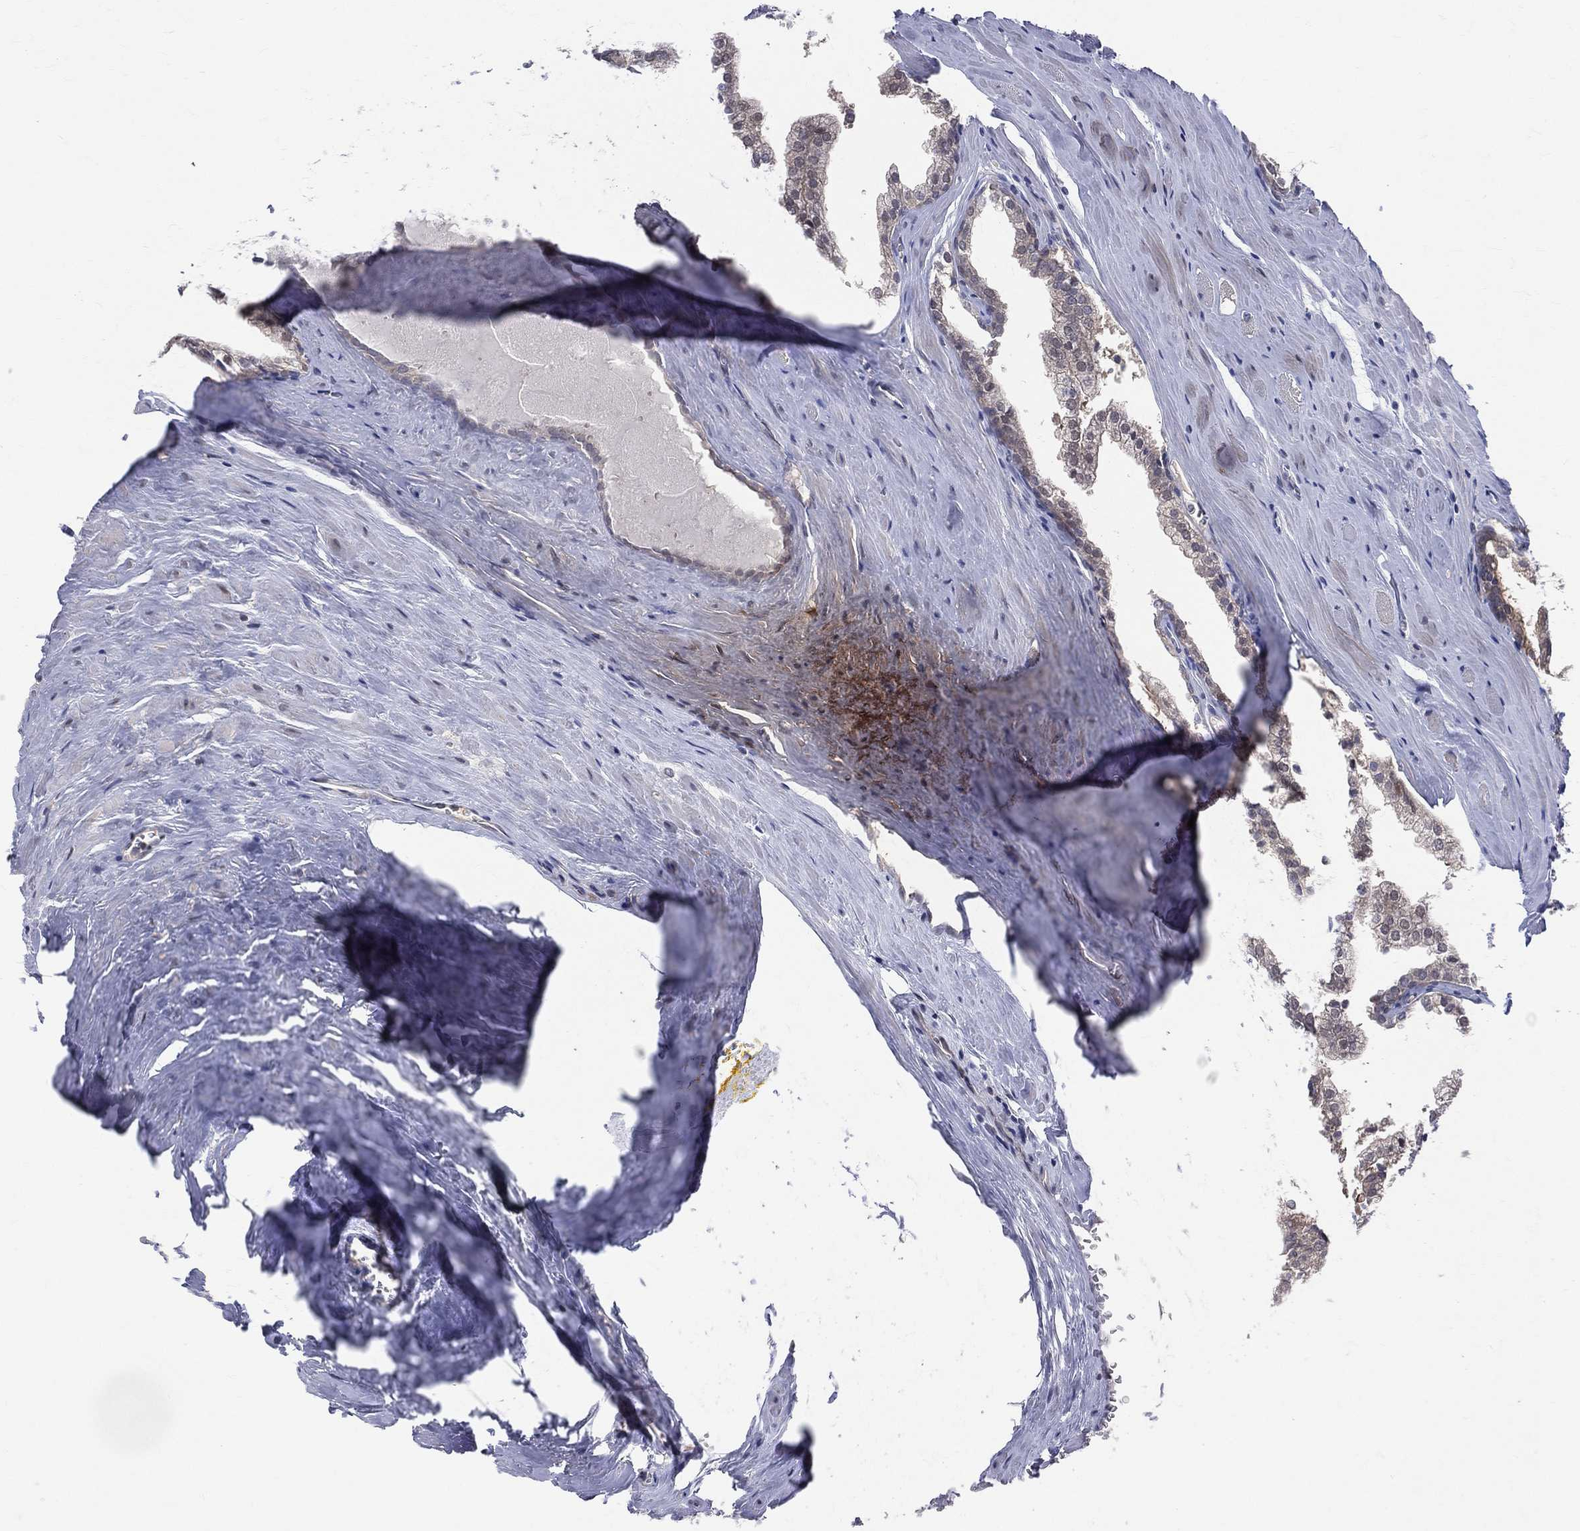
{"staining": {"intensity": "negative", "quantity": "none", "location": "none"}, "tissue": "prostate cancer", "cell_type": "Tumor cells", "image_type": "cancer", "snomed": [{"axis": "morphology", "description": "Adenocarcinoma, NOS"}, {"axis": "topography", "description": "Prostate"}], "caption": "The immunohistochemistry image has no significant expression in tumor cells of adenocarcinoma (prostate) tissue.", "gene": "DLG4", "patient": {"sex": "male", "age": 72}}